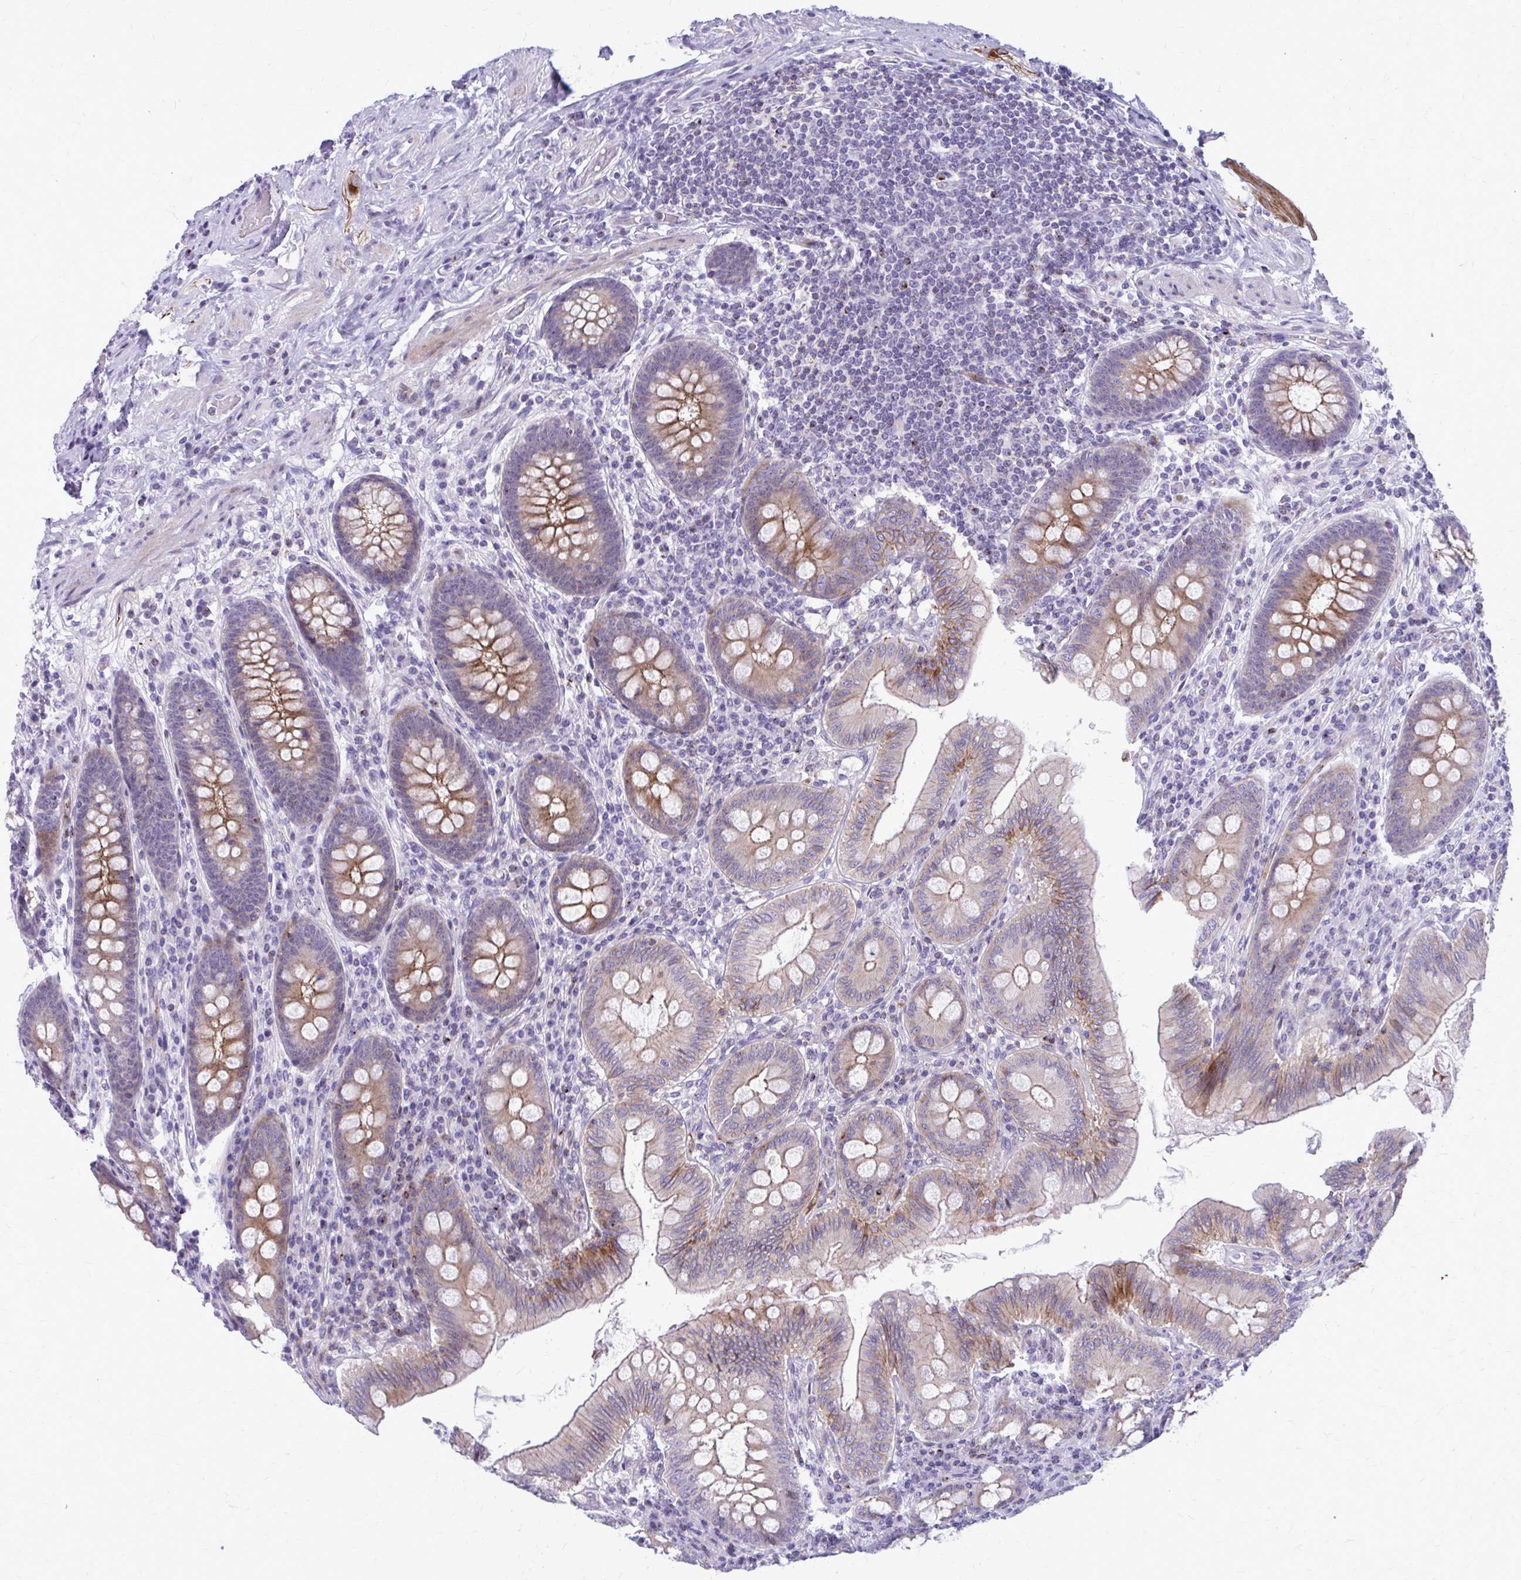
{"staining": {"intensity": "moderate", "quantity": "25%-75%", "location": "cytoplasmic/membranous"}, "tissue": "appendix", "cell_type": "Glandular cells", "image_type": "normal", "snomed": [{"axis": "morphology", "description": "Normal tissue, NOS"}, {"axis": "topography", "description": "Appendix"}], "caption": "Protein expression analysis of benign appendix displays moderate cytoplasmic/membranous expression in about 25%-75% of glandular cells.", "gene": "PEDS1", "patient": {"sex": "male", "age": 71}}